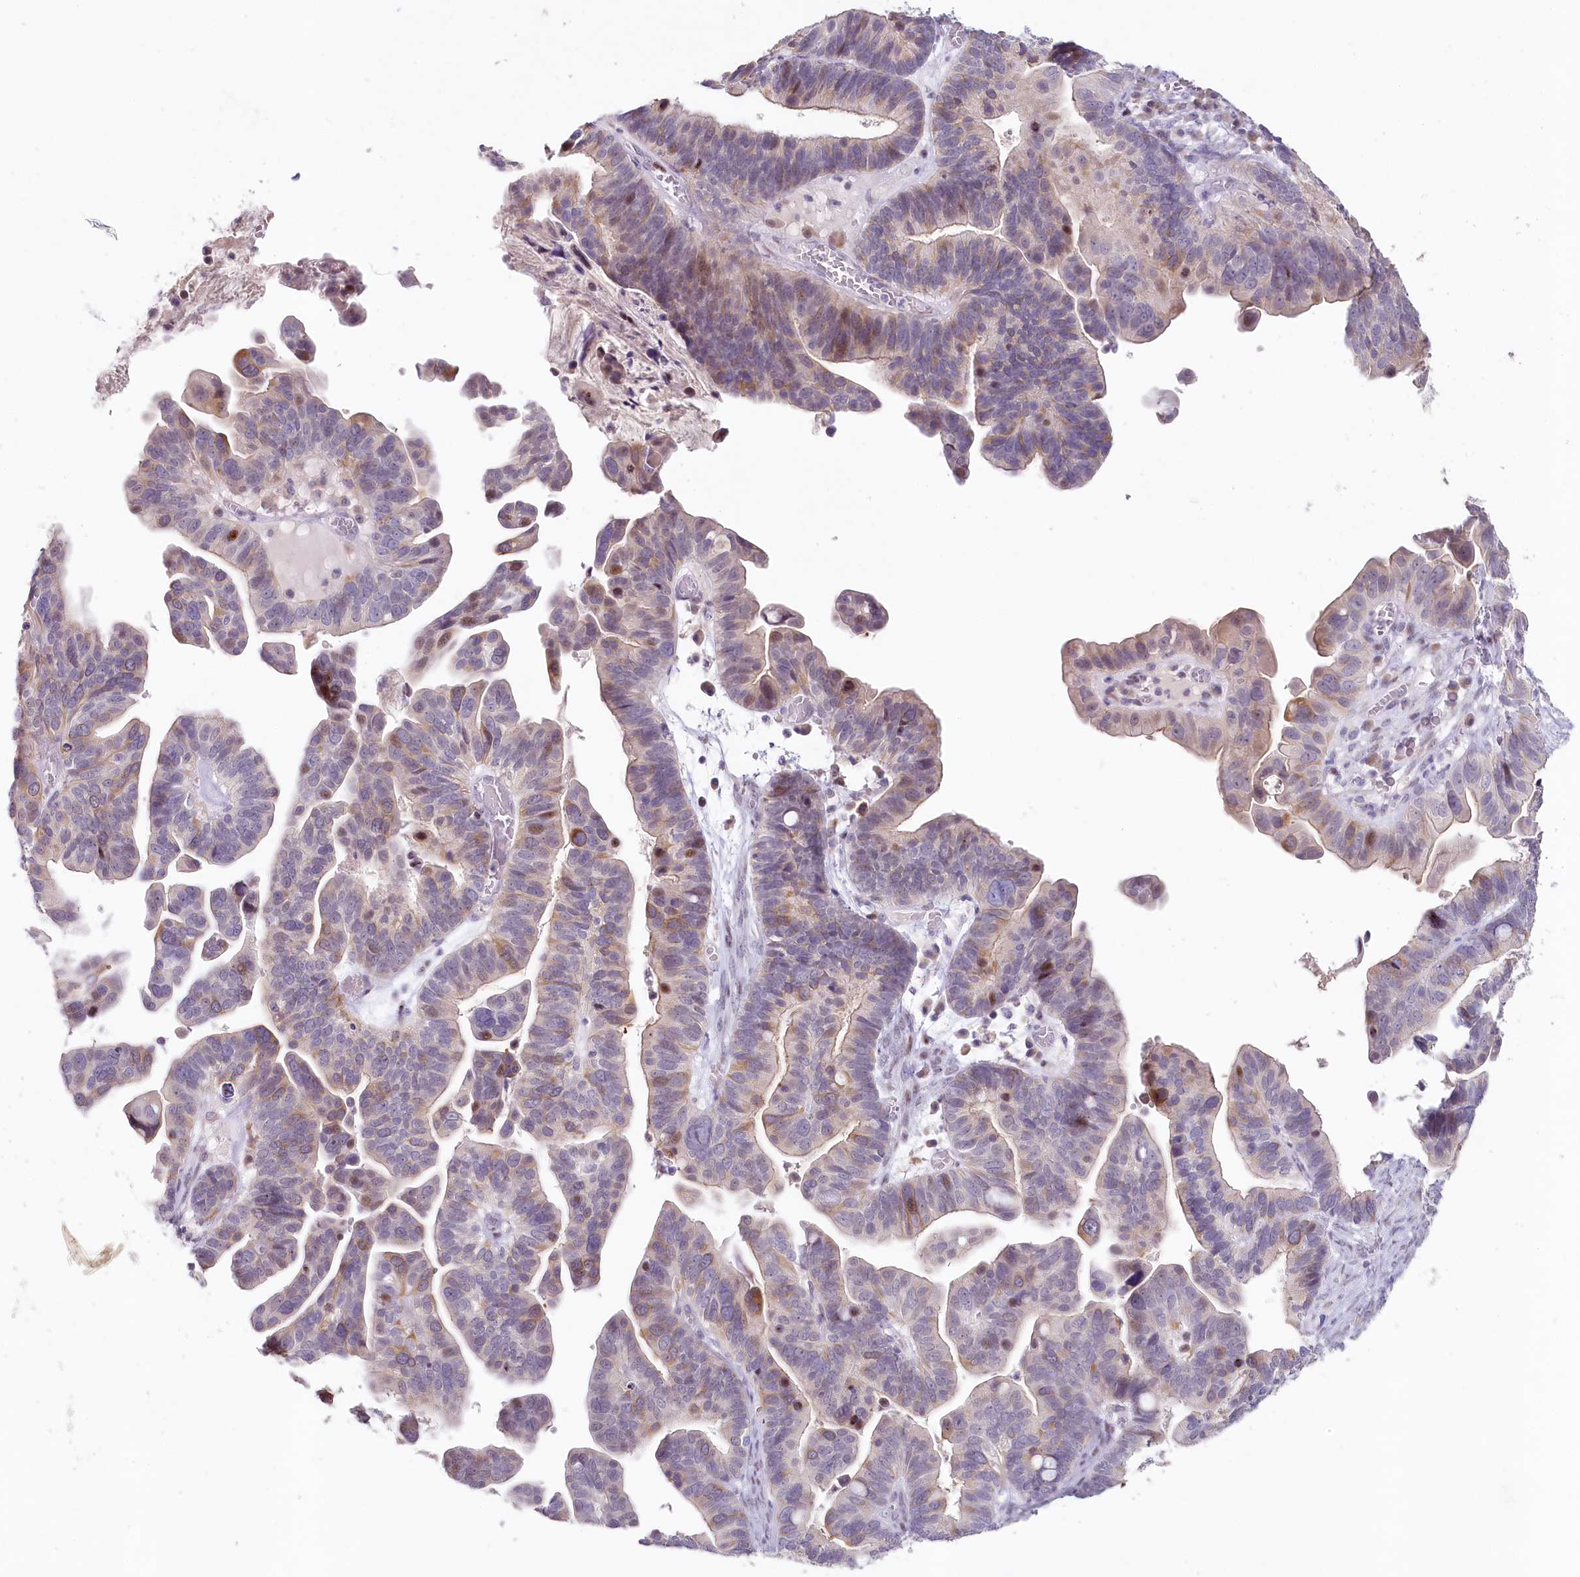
{"staining": {"intensity": "moderate", "quantity": "<25%", "location": "cytoplasmic/membranous,nuclear"}, "tissue": "ovarian cancer", "cell_type": "Tumor cells", "image_type": "cancer", "snomed": [{"axis": "morphology", "description": "Cystadenocarcinoma, serous, NOS"}, {"axis": "topography", "description": "Ovary"}], "caption": "Immunohistochemical staining of human ovarian cancer demonstrates low levels of moderate cytoplasmic/membranous and nuclear expression in approximately <25% of tumor cells. Using DAB (brown) and hematoxylin (blue) stains, captured at high magnification using brightfield microscopy.", "gene": "HPD", "patient": {"sex": "female", "age": 56}}